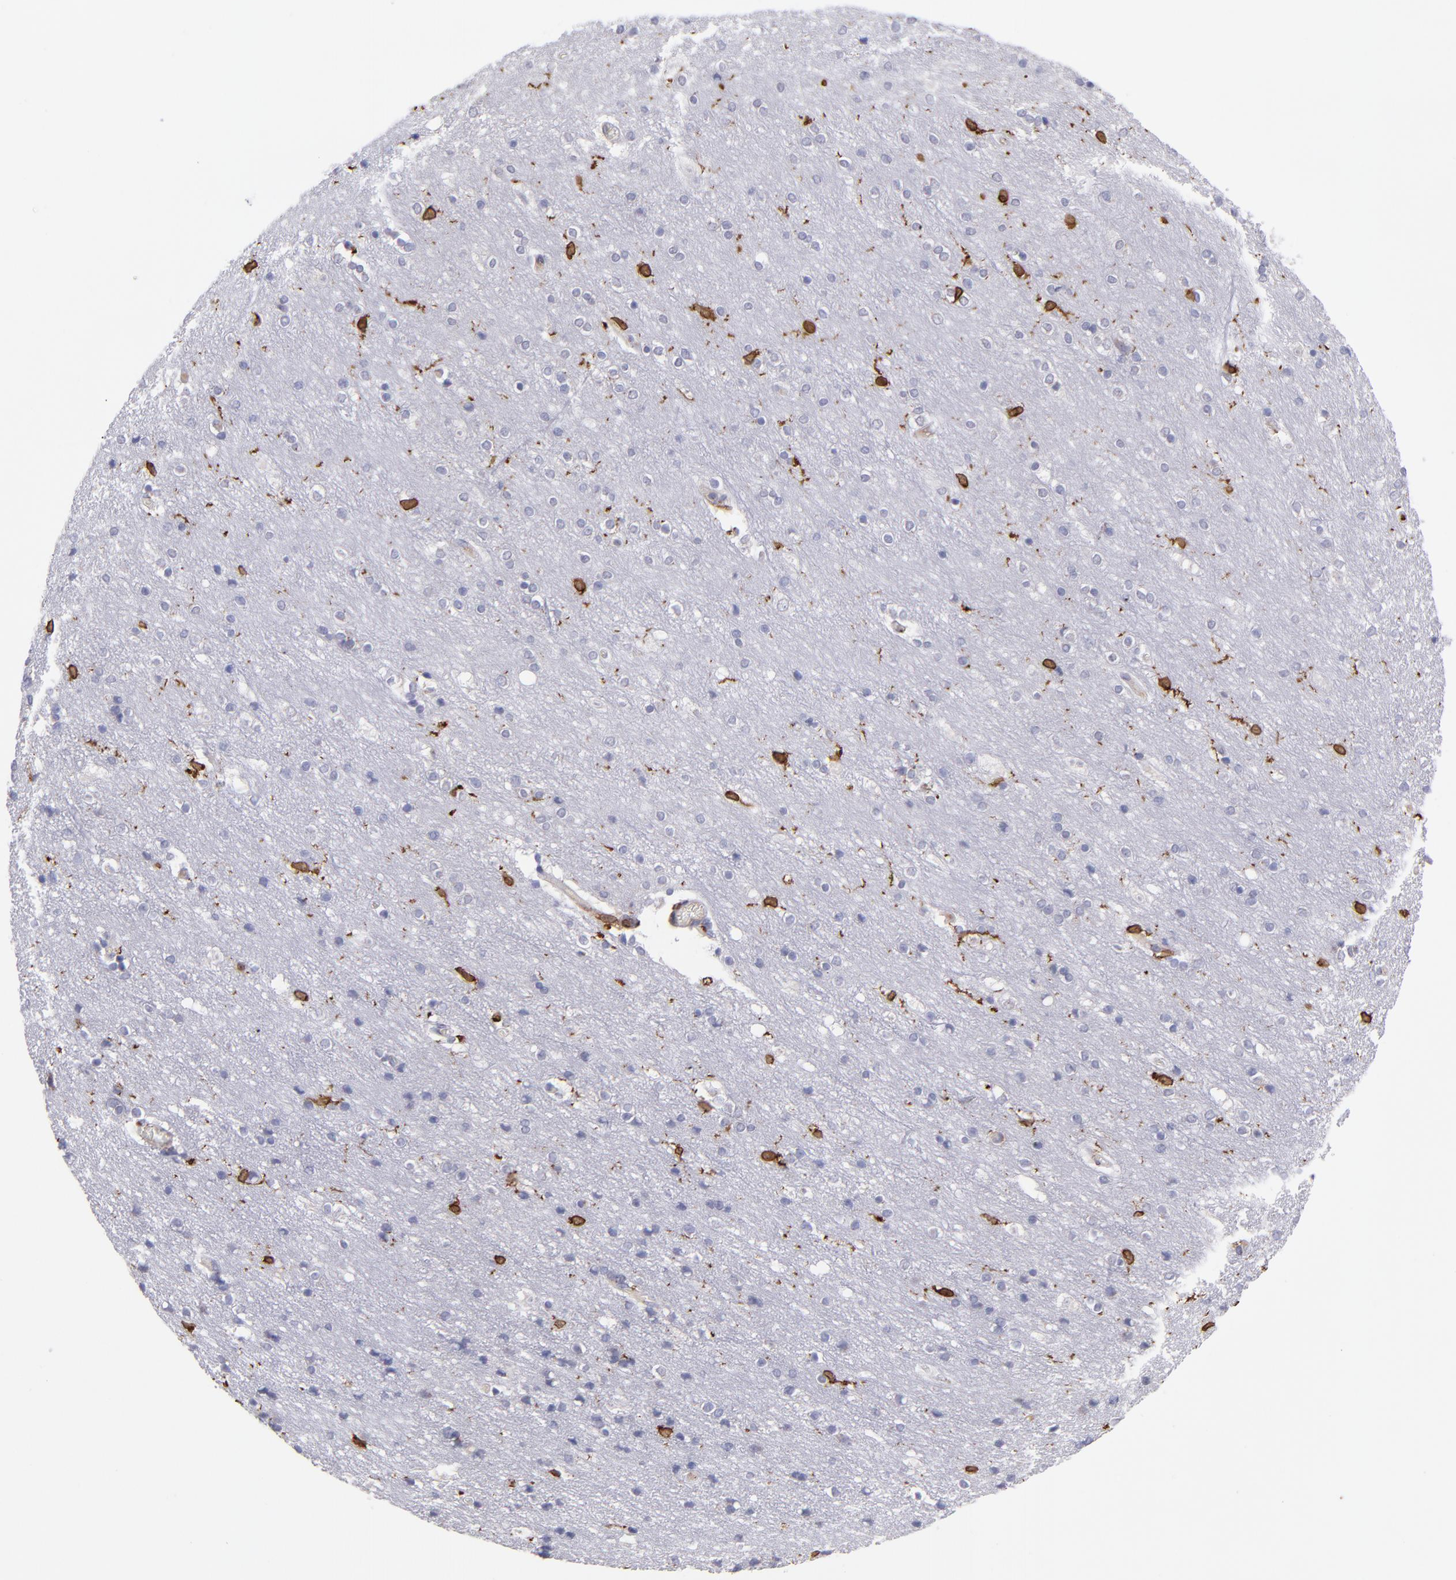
{"staining": {"intensity": "negative", "quantity": "none", "location": "none"}, "tissue": "cerebral cortex", "cell_type": "Endothelial cells", "image_type": "normal", "snomed": [{"axis": "morphology", "description": "Normal tissue, NOS"}, {"axis": "topography", "description": "Cerebral cortex"}], "caption": "DAB (3,3'-diaminobenzidine) immunohistochemical staining of benign cerebral cortex reveals no significant expression in endothelial cells.", "gene": "PTGS1", "patient": {"sex": "female", "age": 54}}